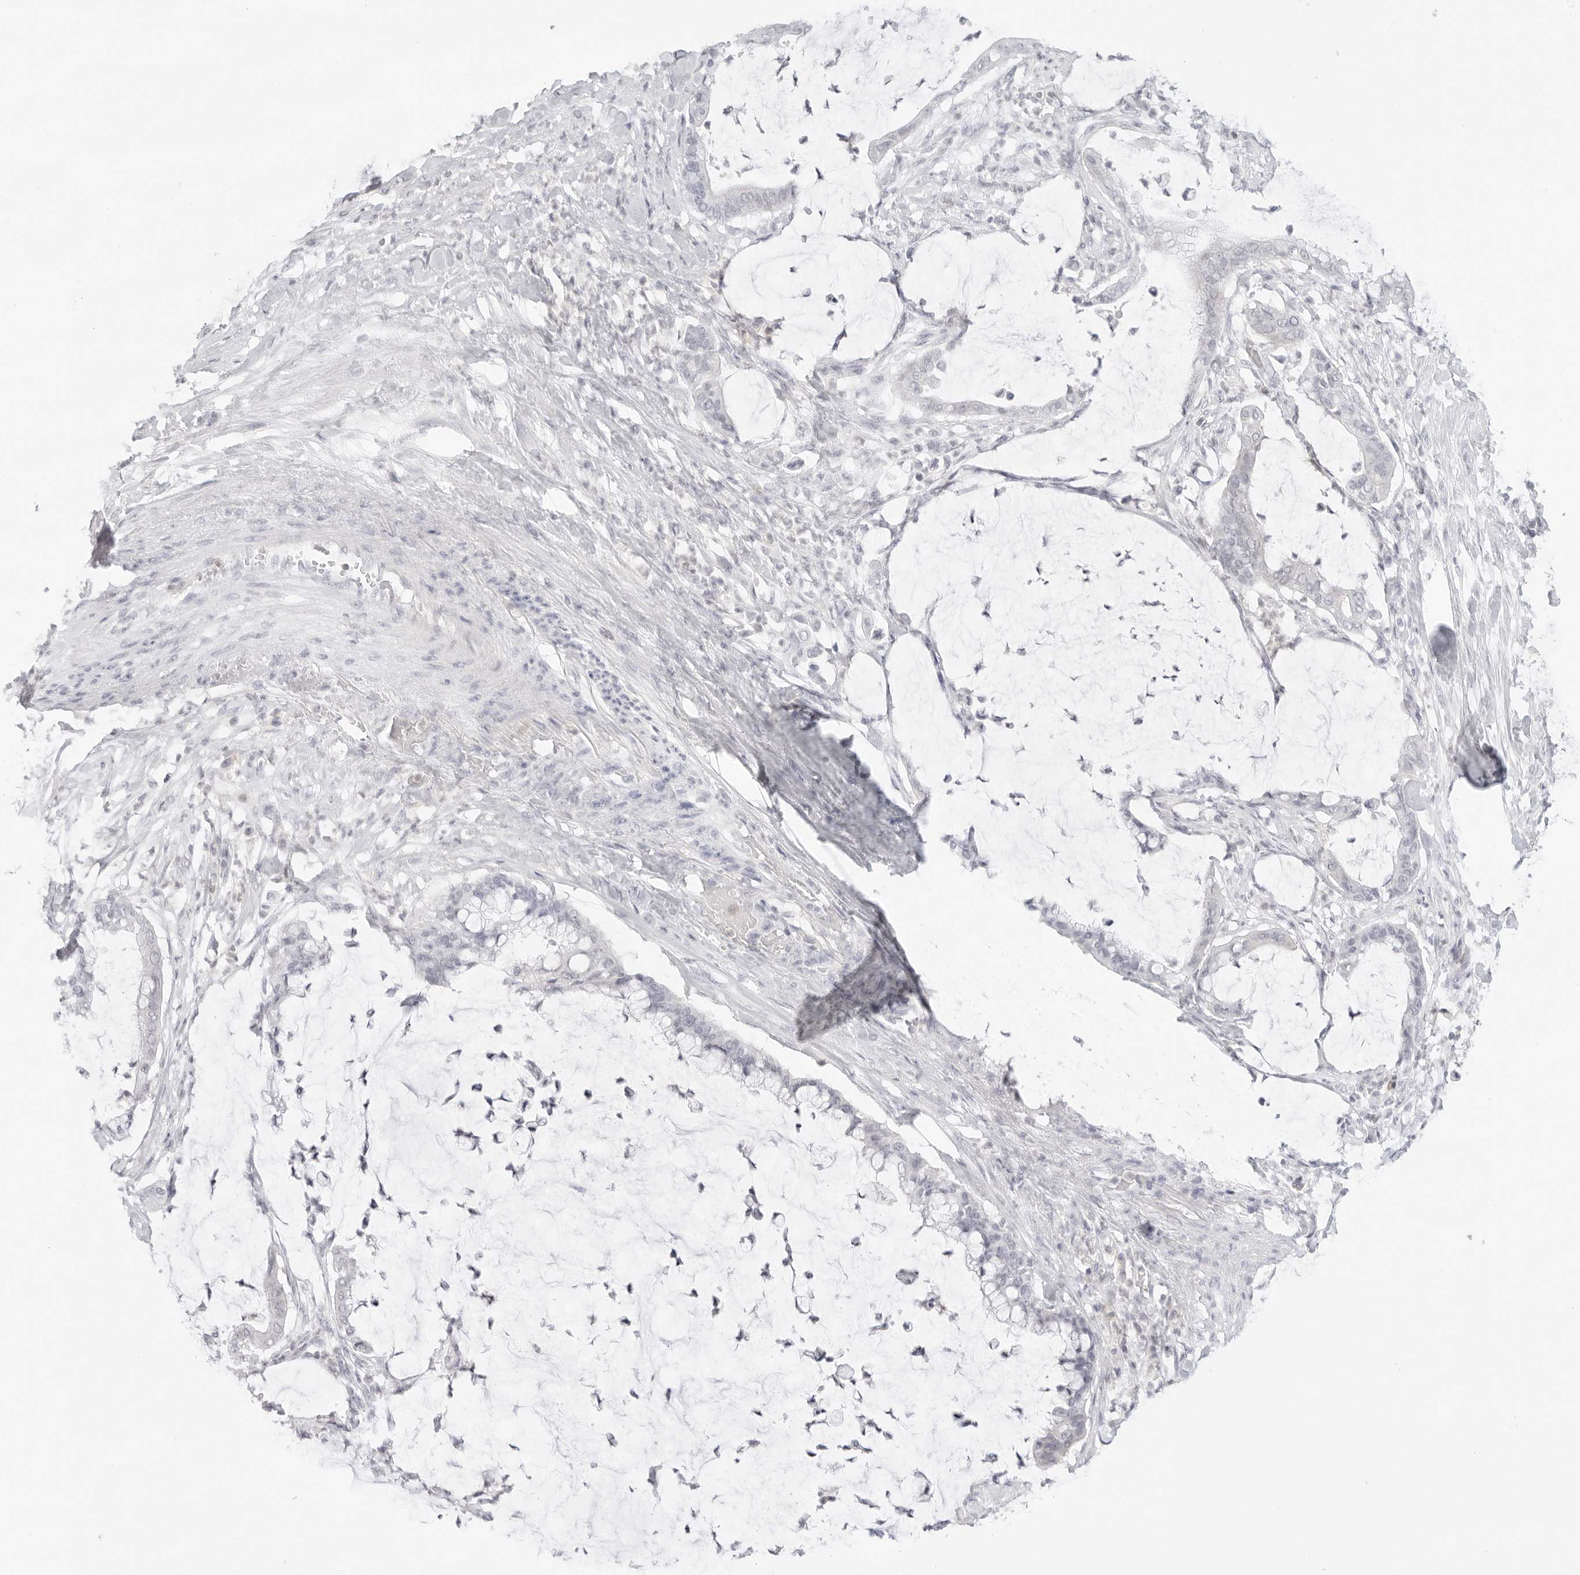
{"staining": {"intensity": "negative", "quantity": "none", "location": "none"}, "tissue": "pancreatic cancer", "cell_type": "Tumor cells", "image_type": "cancer", "snomed": [{"axis": "morphology", "description": "Adenocarcinoma, NOS"}, {"axis": "topography", "description": "Pancreas"}], "caption": "A photomicrograph of human adenocarcinoma (pancreatic) is negative for staining in tumor cells. (DAB immunohistochemistry with hematoxylin counter stain).", "gene": "TNFRSF14", "patient": {"sex": "male", "age": 41}}